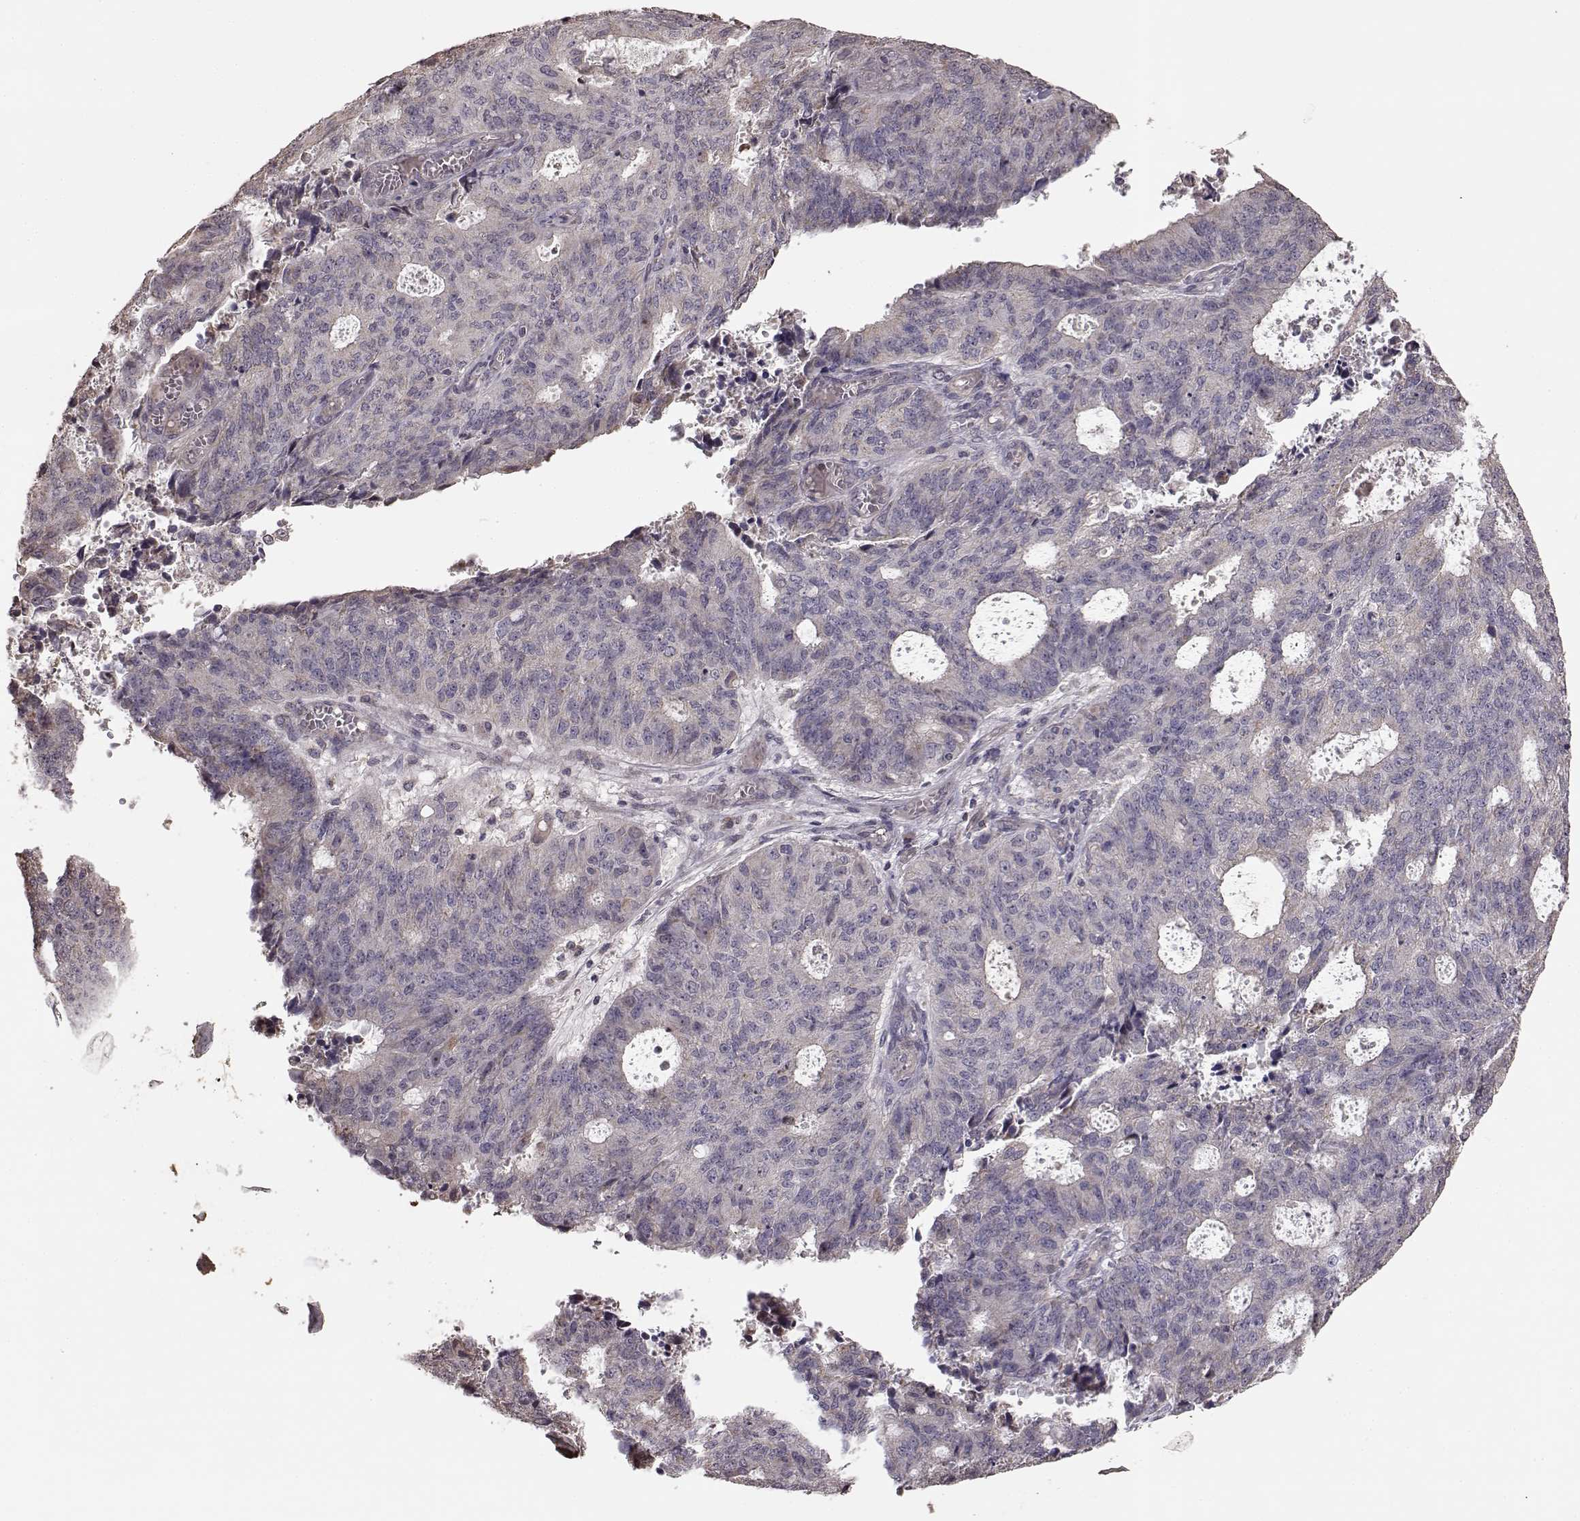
{"staining": {"intensity": "negative", "quantity": "none", "location": "none"}, "tissue": "endometrial cancer", "cell_type": "Tumor cells", "image_type": "cancer", "snomed": [{"axis": "morphology", "description": "Adenocarcinoma, NOS"}, {"axis": "topography", "description": "Endometrium"}], "caption": "Endometrial cancer (adenocarcinoma) was stained to show a protein in brown. There is no significant expression in tumor cells.", "gene": "BACH2", "patient": {"sex": "female", "age": 82}}